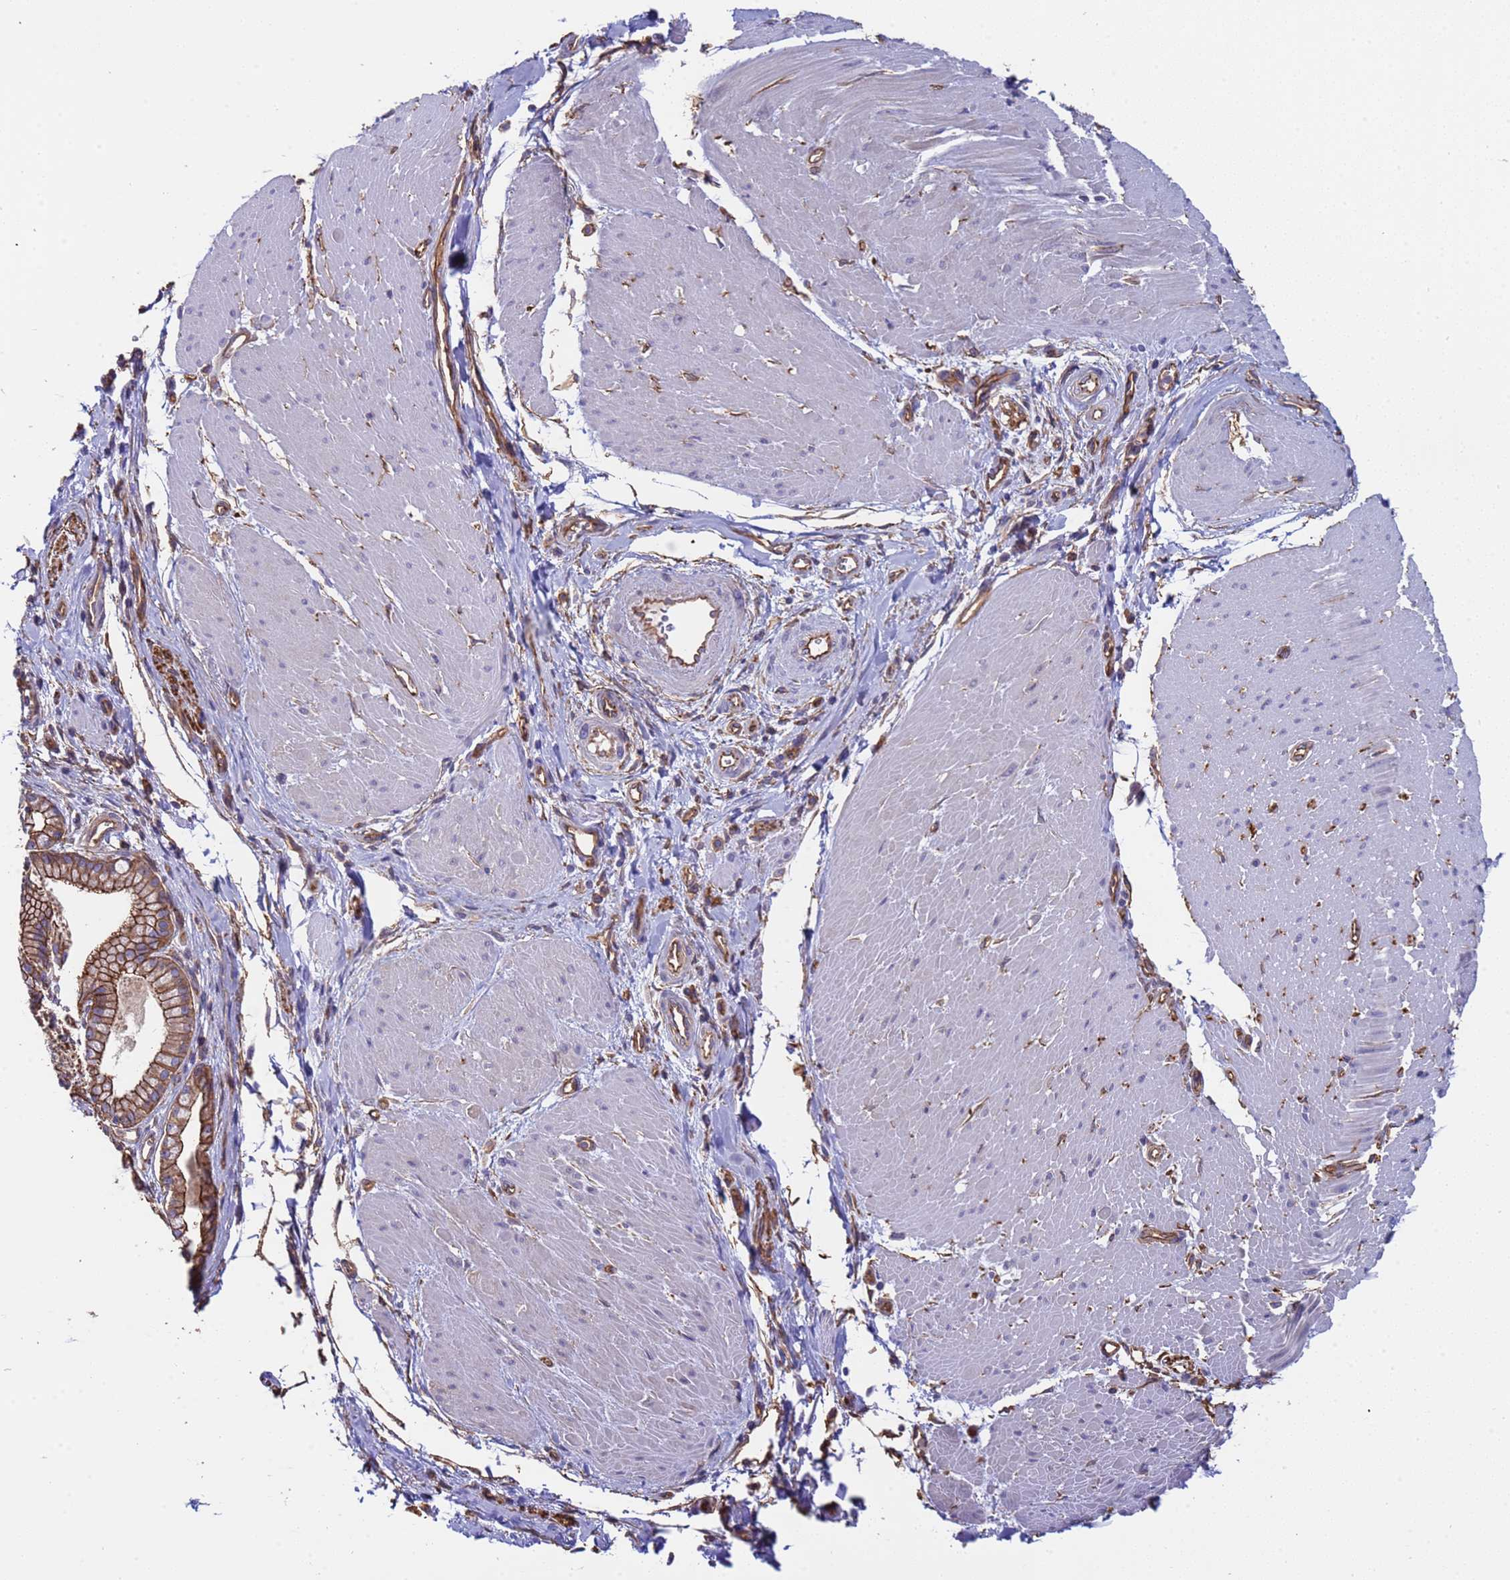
{"staining": {"intensity": "moderate", "quantity": ">75%", "location": "cytoplasmic/membranous"}, "tissue": "pancreatic cancer", "cell_type": "Tumor cells", "image_type": "cancer", "snomed": [{"axis": "morphology", "description": "Adenocarcinoma, NOS"}, {"axis": "topography", "description": "Pancreas"}], "caption": "Immunohistochemical staining of human pancreatic adenocarcinoma displays moderate cytoplasmic/membranous protein positivity in about >75% of tumor cells. (Stains: DAB in brown, nuclei in blue, Microscopy: brightfield microscopy at high magnification).", "gene": "ZNF248", "patient": {"sex": "male", "age": 78}}